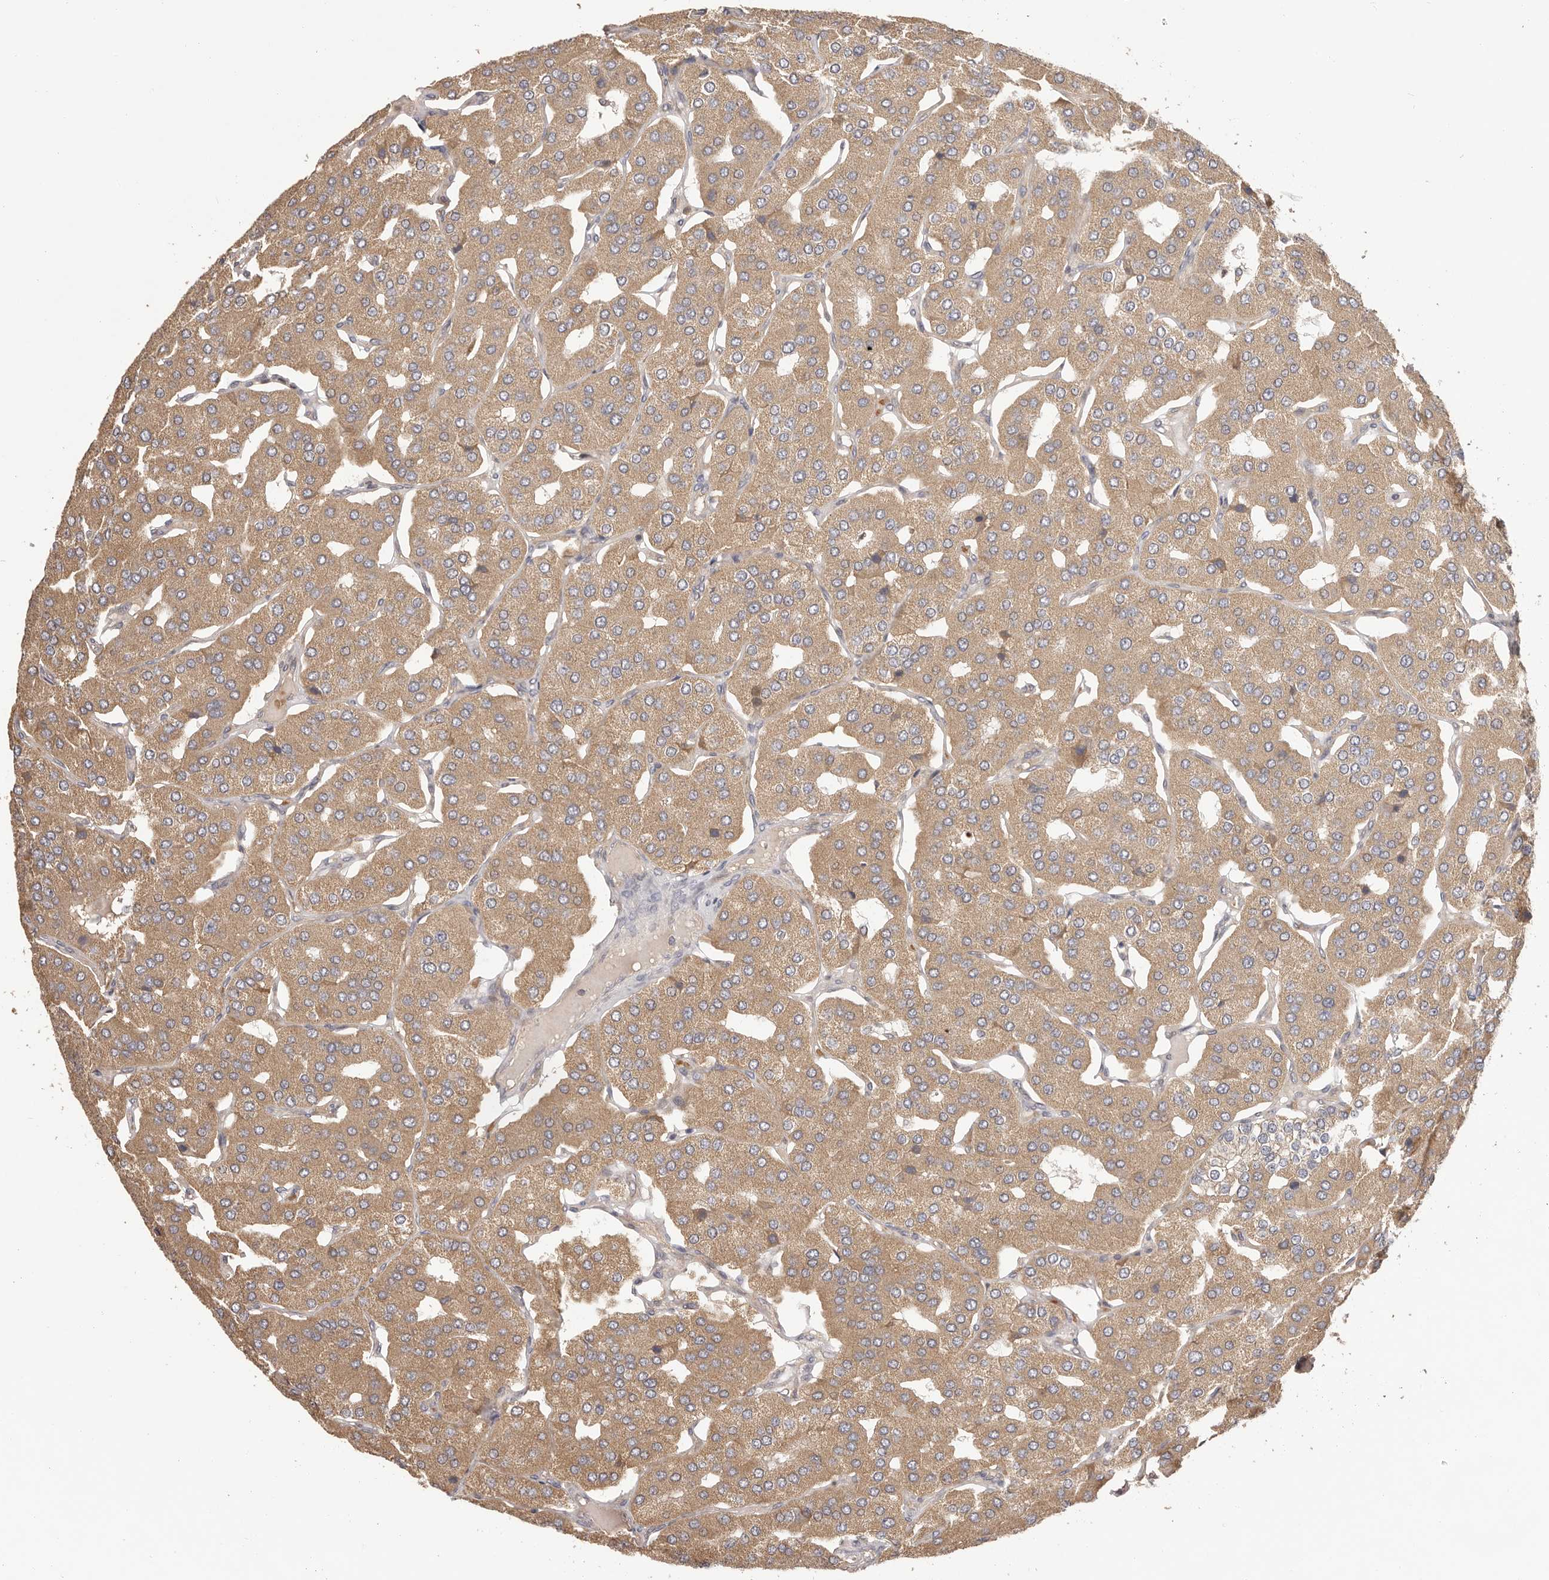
{"staining": {"intensity": "moderate", "quantity": ">75%", "location": "cytoplasmic/membranous"}, "tissue": "parathyroid gland", "cell_type": "Glandular cells", "image_type": "normal", "snomed": [{"axis": "morphology", "description": "Normal tissue, NOS"}, {"axis": "morphology", "description": "Adenoma, NOS"}, {"axis": "topography", "description": "Parathyroid gland"}], "caption": "IHC of unremarkable parathyroid gland reveals medium levels of moderate cytoplasmic/membranous expression in approximately >75% of glandular cells.", "gene": "UBR2", "patient": {"sex": "female", "age": 86}}